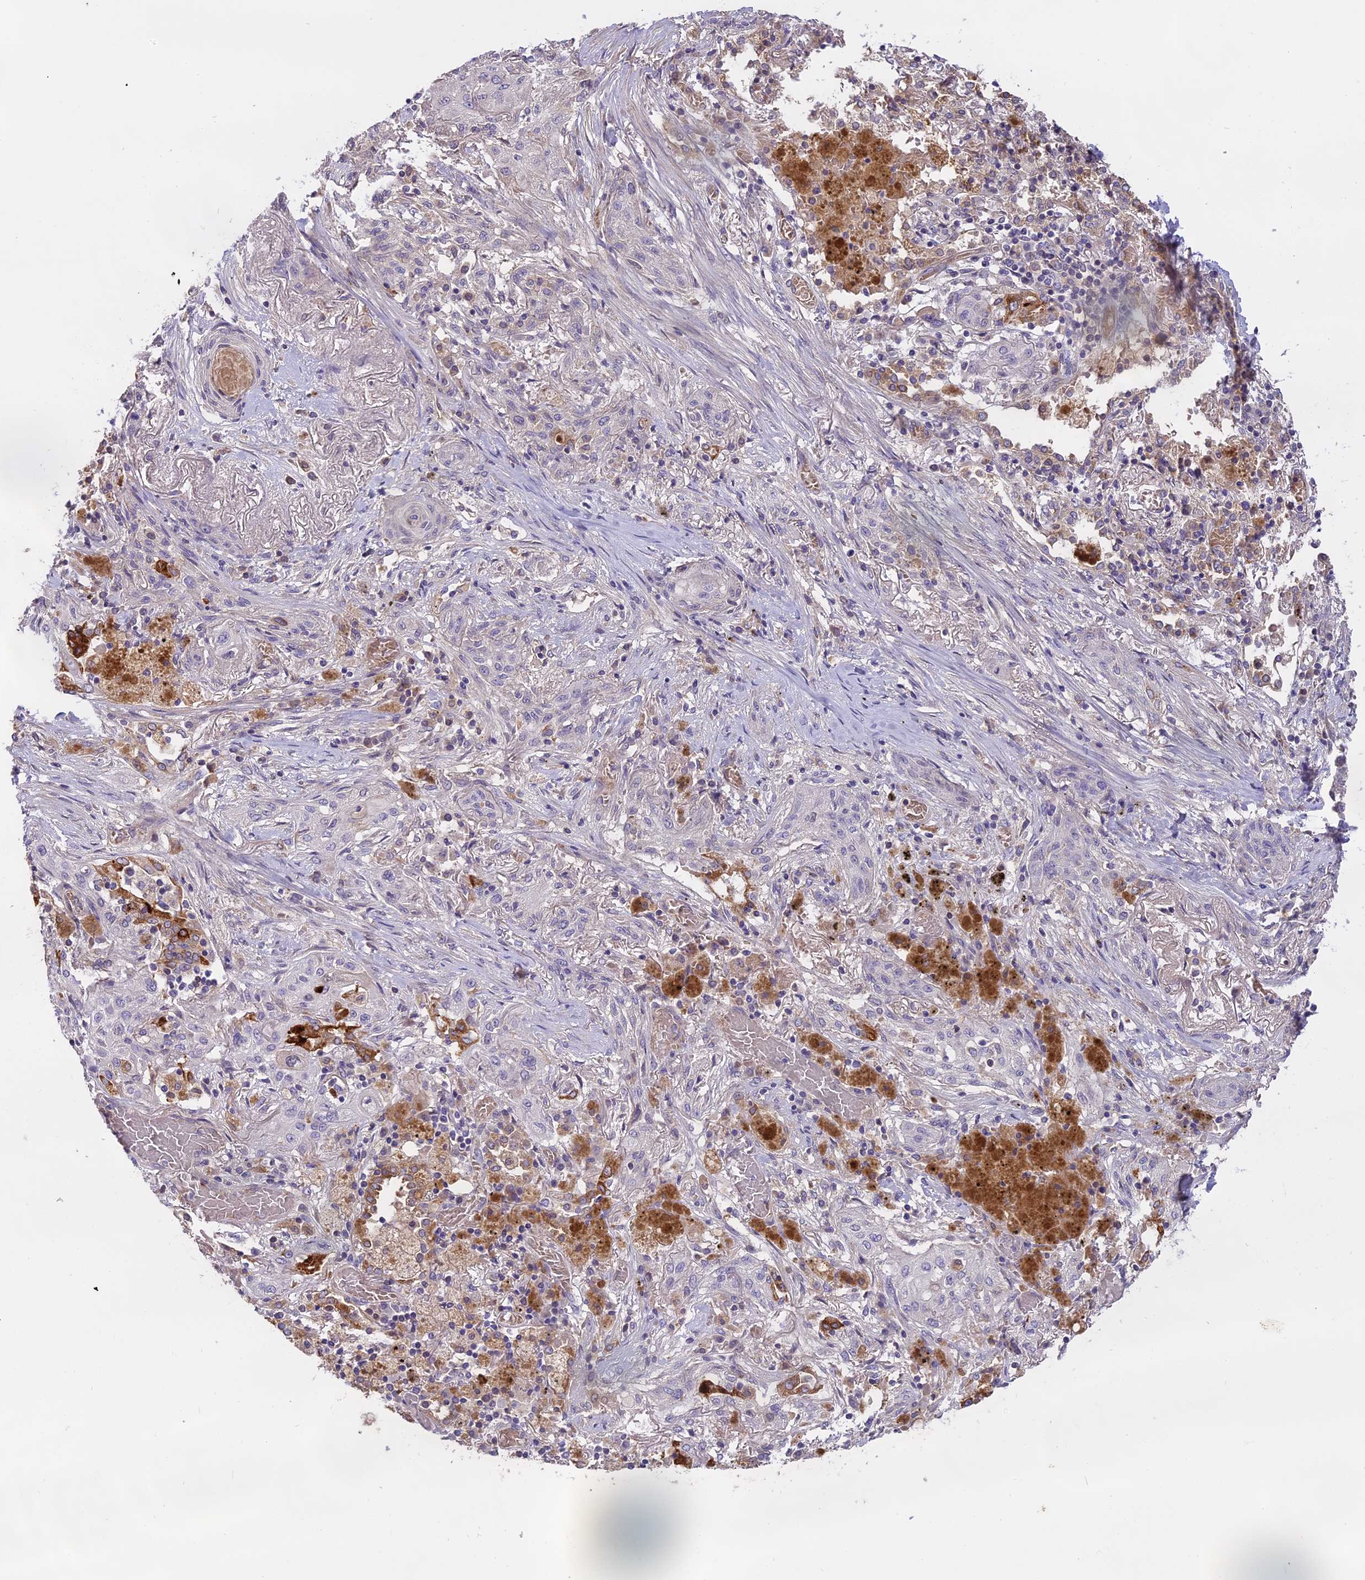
{"staining": {"intensity": "negative", "quantity": "none", "location": "none"}, "tissue": "lung cancer", "cell_type": "Tumor cells", "image_type": "cancer", "snomed": [{"axis": "morphology", "description": "Squamous cell carcinoma, NOS"}, {"axis": "topography", "description": "Lung"}], "caption": "Lung cancer (squamous cell carcinoma) was stained to show a protein in brown. There is no significant staining in tumor cells.", "gene": "WFDC2", "patient": {"sex": "female", "age": 47}}